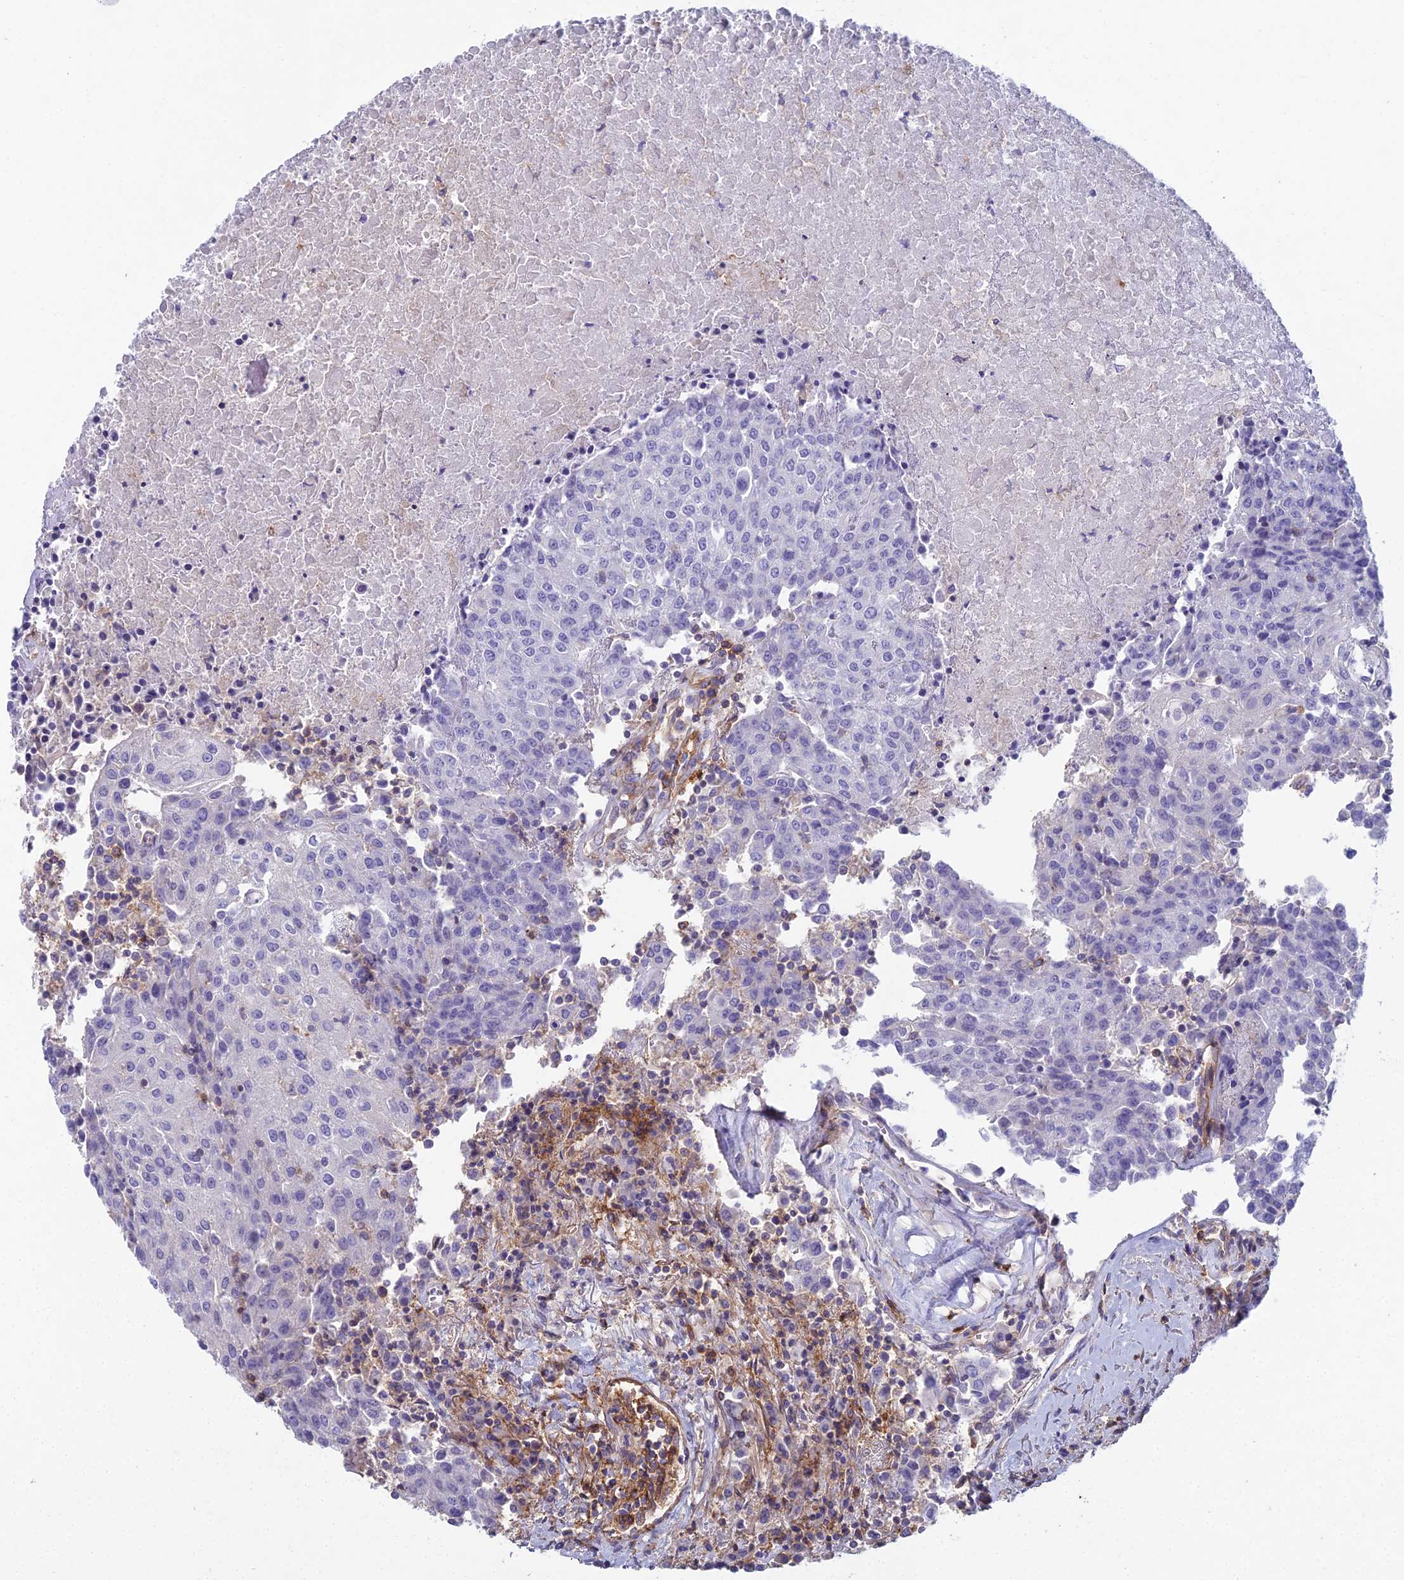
{"staining": {"intensity": "negative", "quantity": "none", "location": "none"}, "tissue": "urothelial cancer", "cell_type": "Tumor cells", "image_type": "cancer", "snomed": [{"axis": "morphology", "description": "Urothelial carcinoma, High grade"}, {"axis": "topography", "description": "Urinary bladder"}], "caption": "DAB immunohistochemical staining of high-grade urothelial carcinoma demonstrates no significant positivity in tumor cells.", "gene": "NCAM1", "patient": {"sex": "female", "age": 85}}